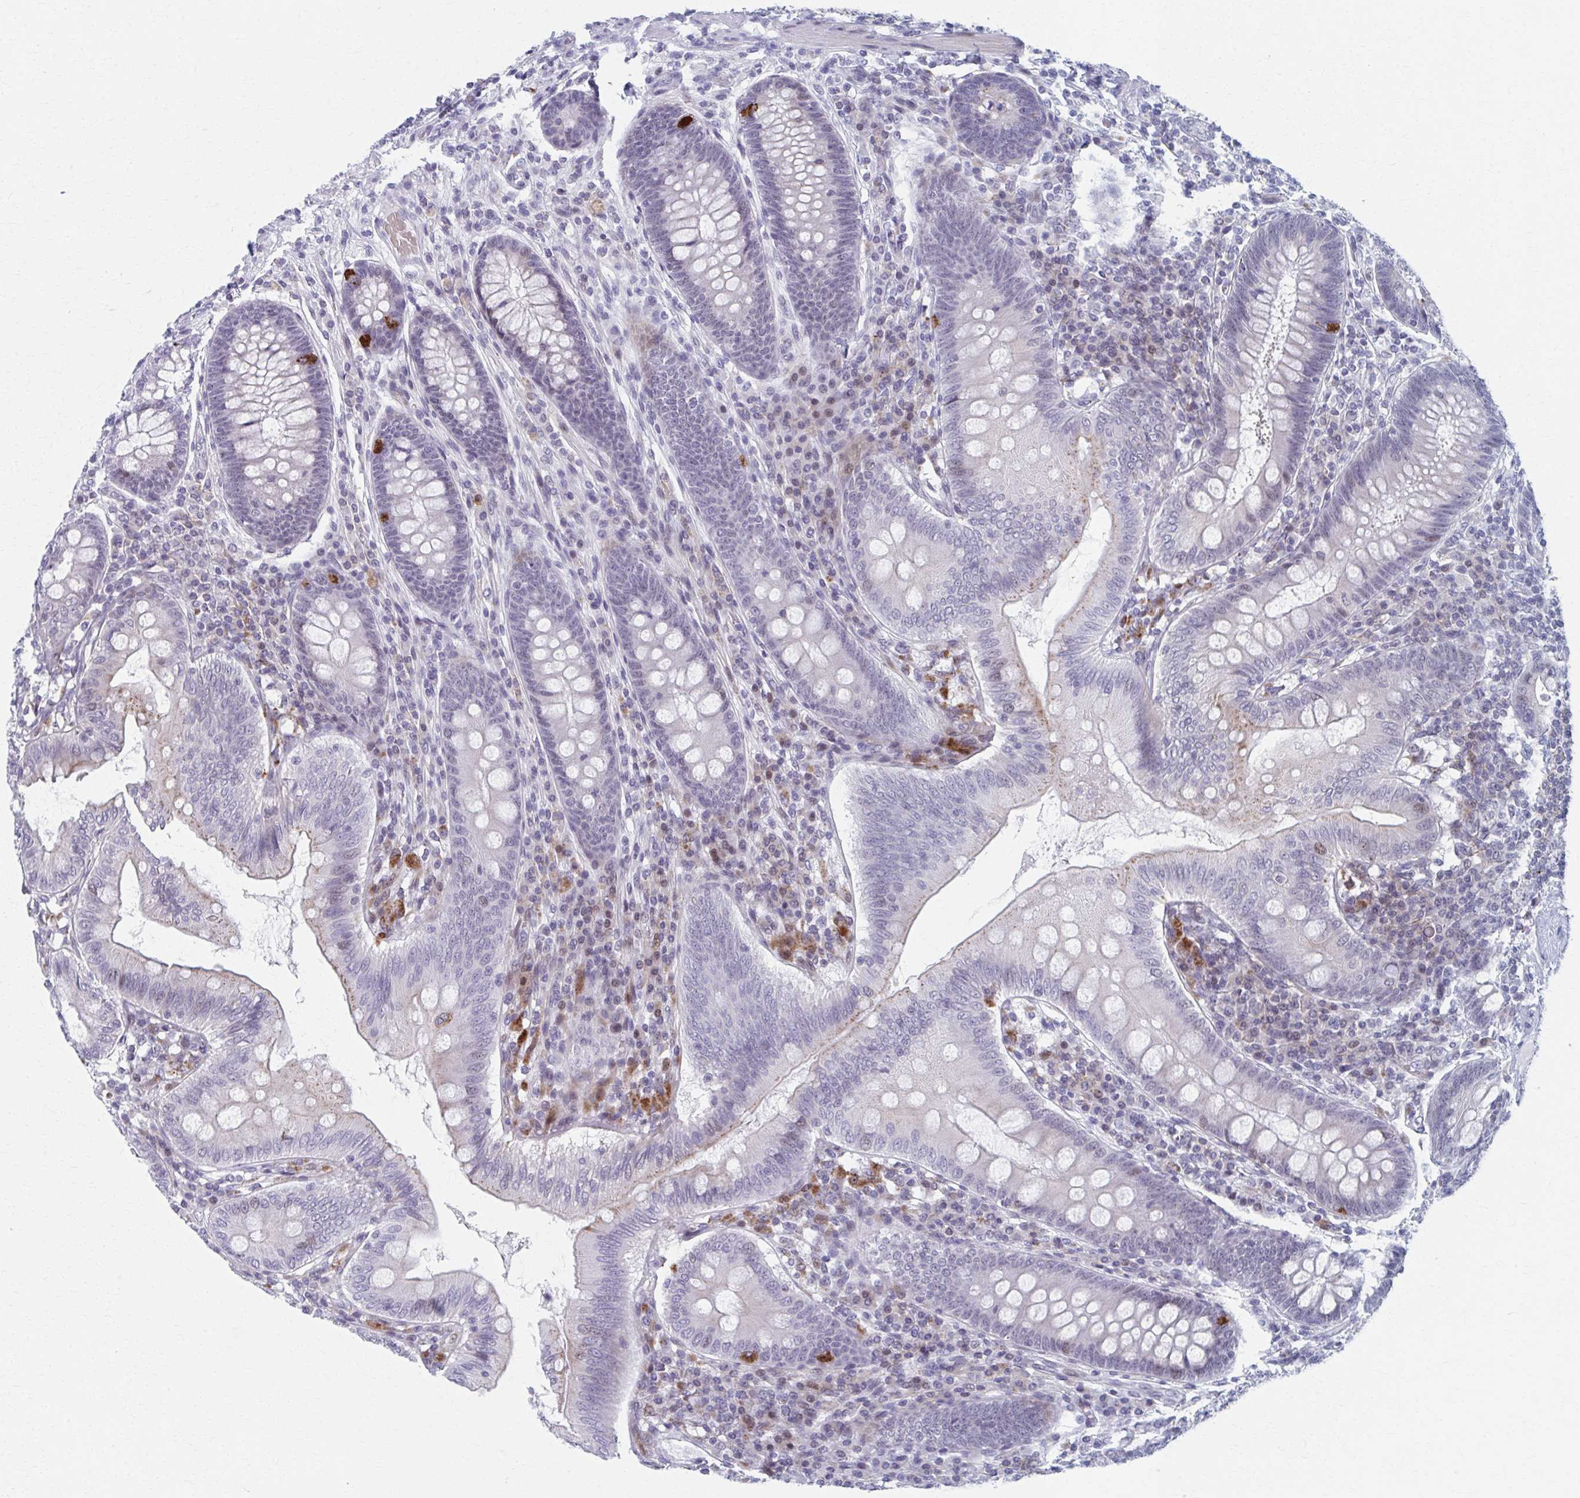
{"staining": {"intensity": "strong", "quantity": "<25%", "location": "cytoplasmic/membranous"}, "tissue": "appendix", "cell_type": "Glandular cells", "image_type": "normal", "snomed": [{"axis": "morphology", "description": "Normal tissue, NOS"}, {"axis": "topography", "description": "Appendix"}], "caption": "High-magnification brightfield microscopy of normal appendix stained with DAB (3,3'-diaminobenzidine) (brown) and counterstained with hematoxylin (blue). glandular cells exhibit strong cytoplasmic/membranous staining is identified in about<25% of cells.", "gene": "ABHD16B", "patient": {"sex": "male", "age": 71}}